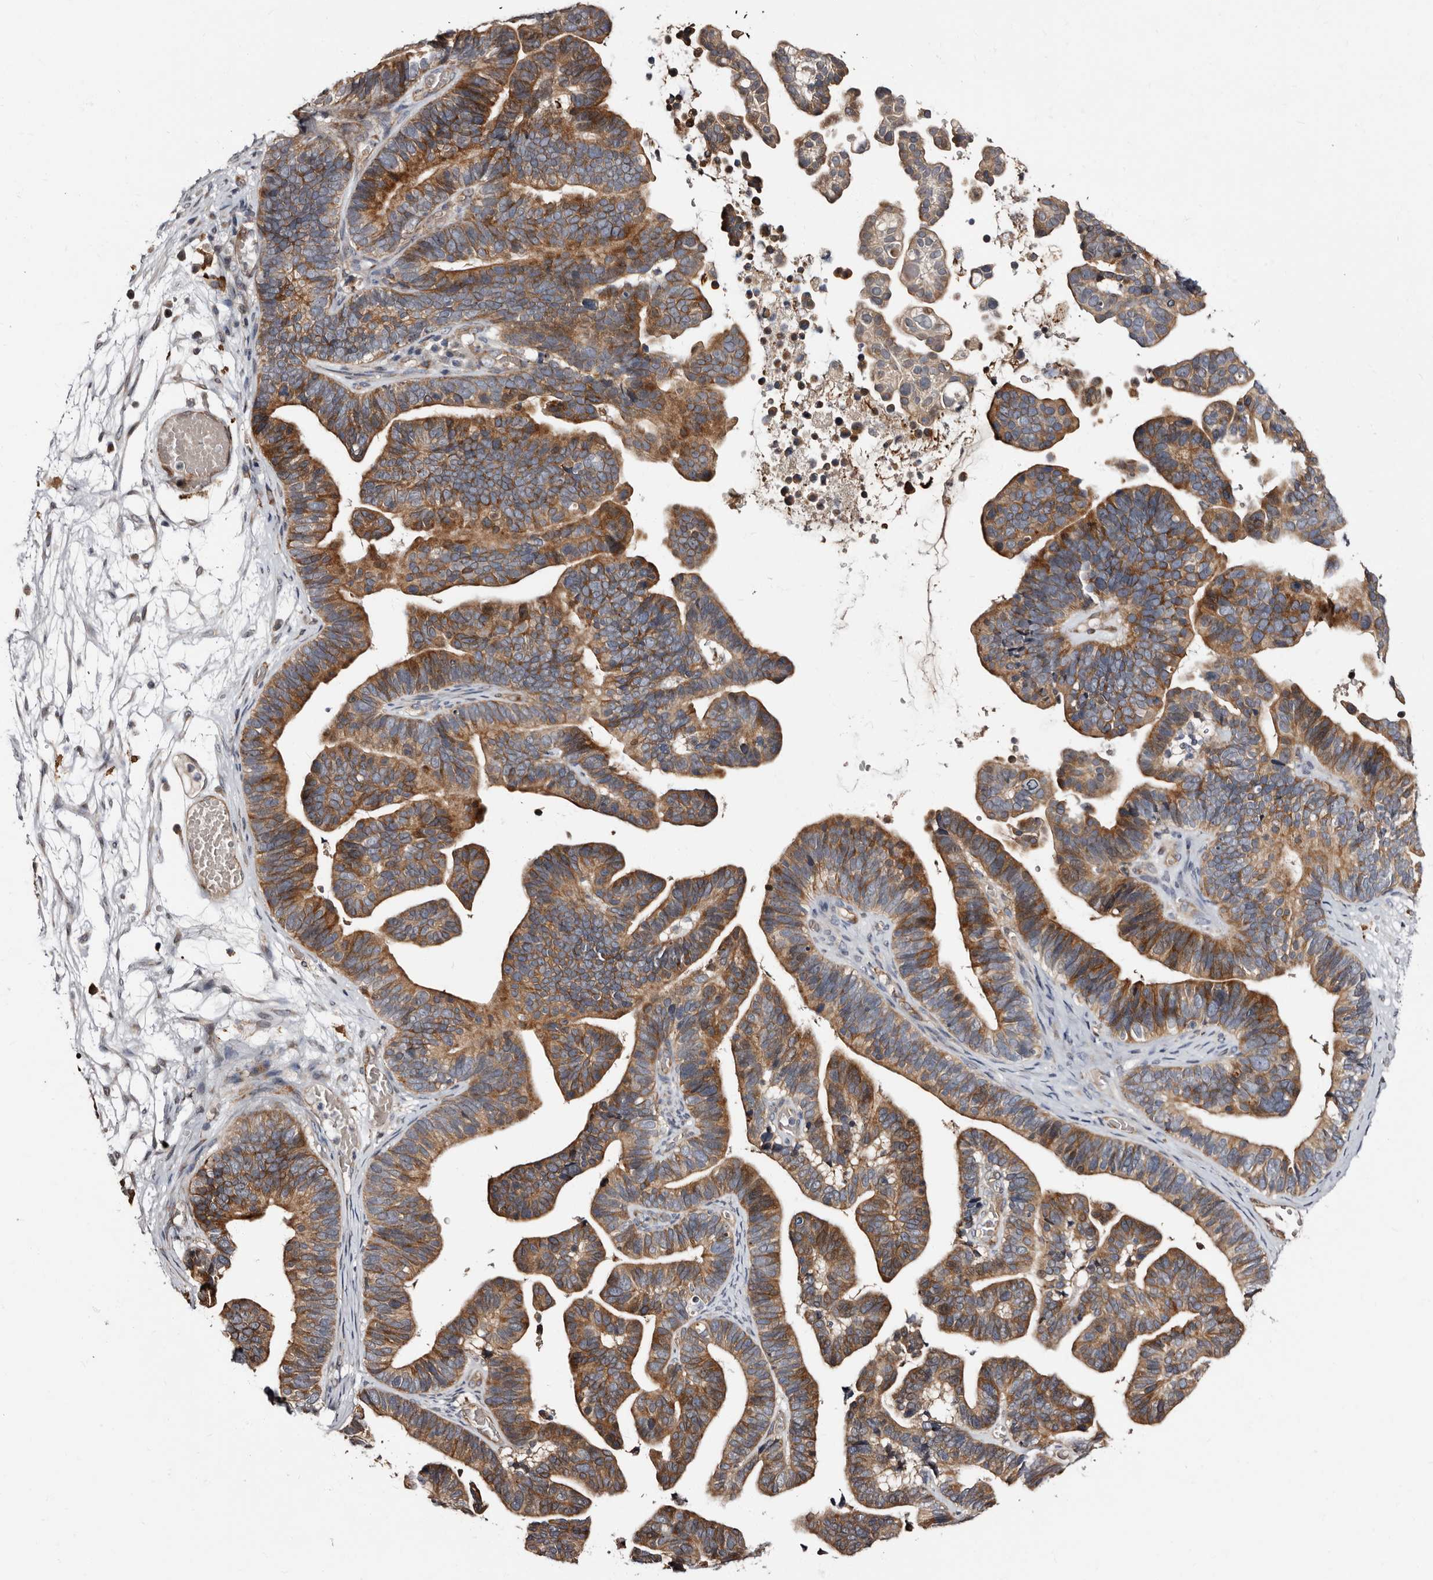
{"staining": {"intensity": "moderate", "quantity": ">75%", "location": "cytoplasmic/membranous"}, "tissue": "ovarian cancer", "cell_type": "Tumor cells", "image_type": "cancer", "snomed": [{"axis": "morphology", "description": "Cystadenocarcinoma, serous, NOS"}, {"axis": "topography", "description": "Ovary"}], "caption": "Immunohistochemistry (IHC) histopathology image of serous cystadenocarcinoma (ovarian) stained for a protein (brown), which exhibits medium levels of moderate cytoplasmic/membranous staining in approximately >75% of tumor cells.", "gene": "TBC1D22B", "patient": {"sex": "female", "age": 56}}